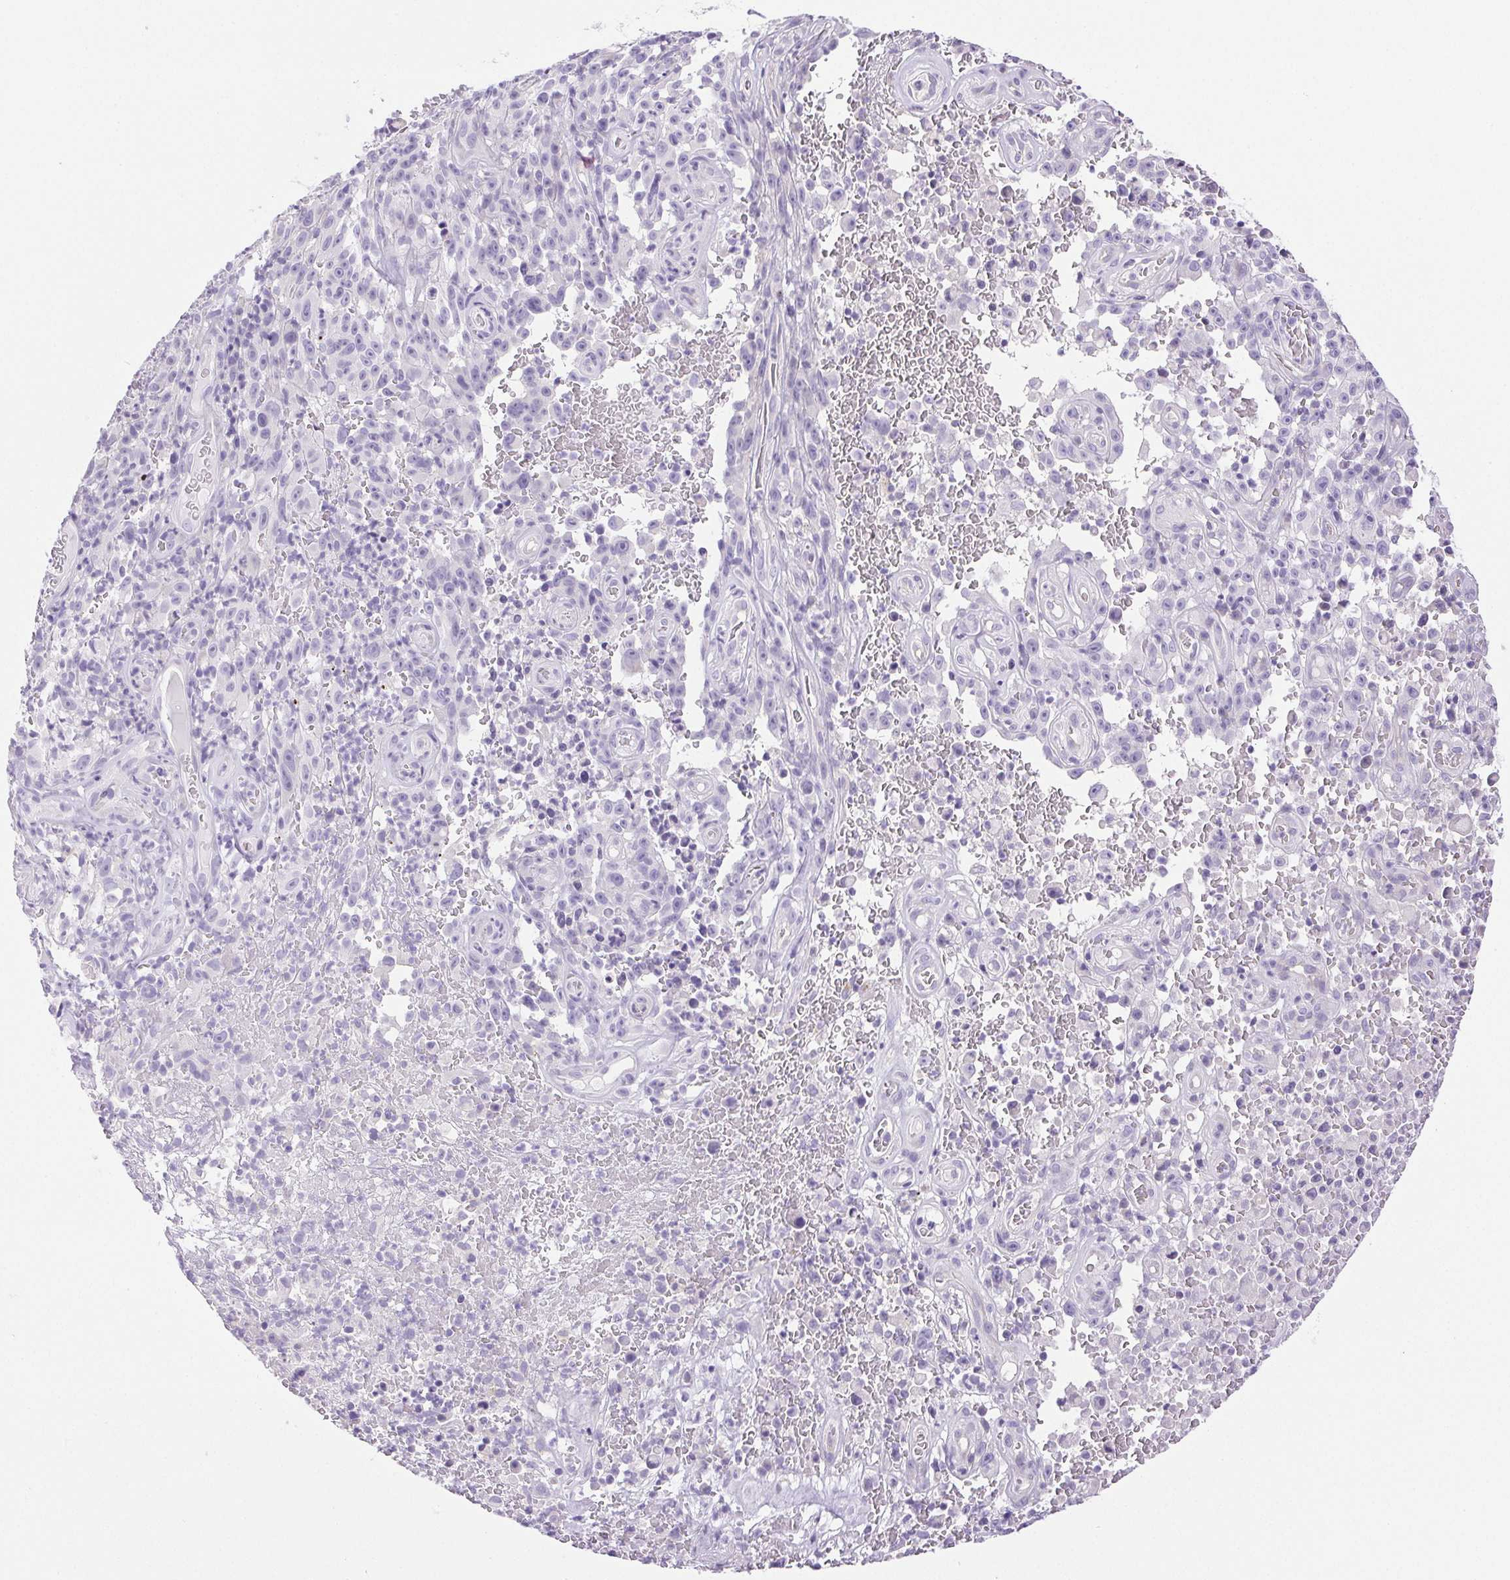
{"staining": {"intensity": "negative", "quantity": "none", "location": "none"}, "tissue": "melanoma", "cell_type": "Tumor cells", "image_type": "cancer", "snomed": [{"axis": "morphology", "description": "Malignant melanoma, NOS"}, {"axis": "topography", "description": "Skin"}], "caption": "IHC histopathology image of malignant melanoma stained for a protein (brown), which reveals no positivity in tumor cells. (IHC, brightfield microscopy, high magnification).", "gene": "PAPPA2", "patient": {"sex": "female", "age": 82}}